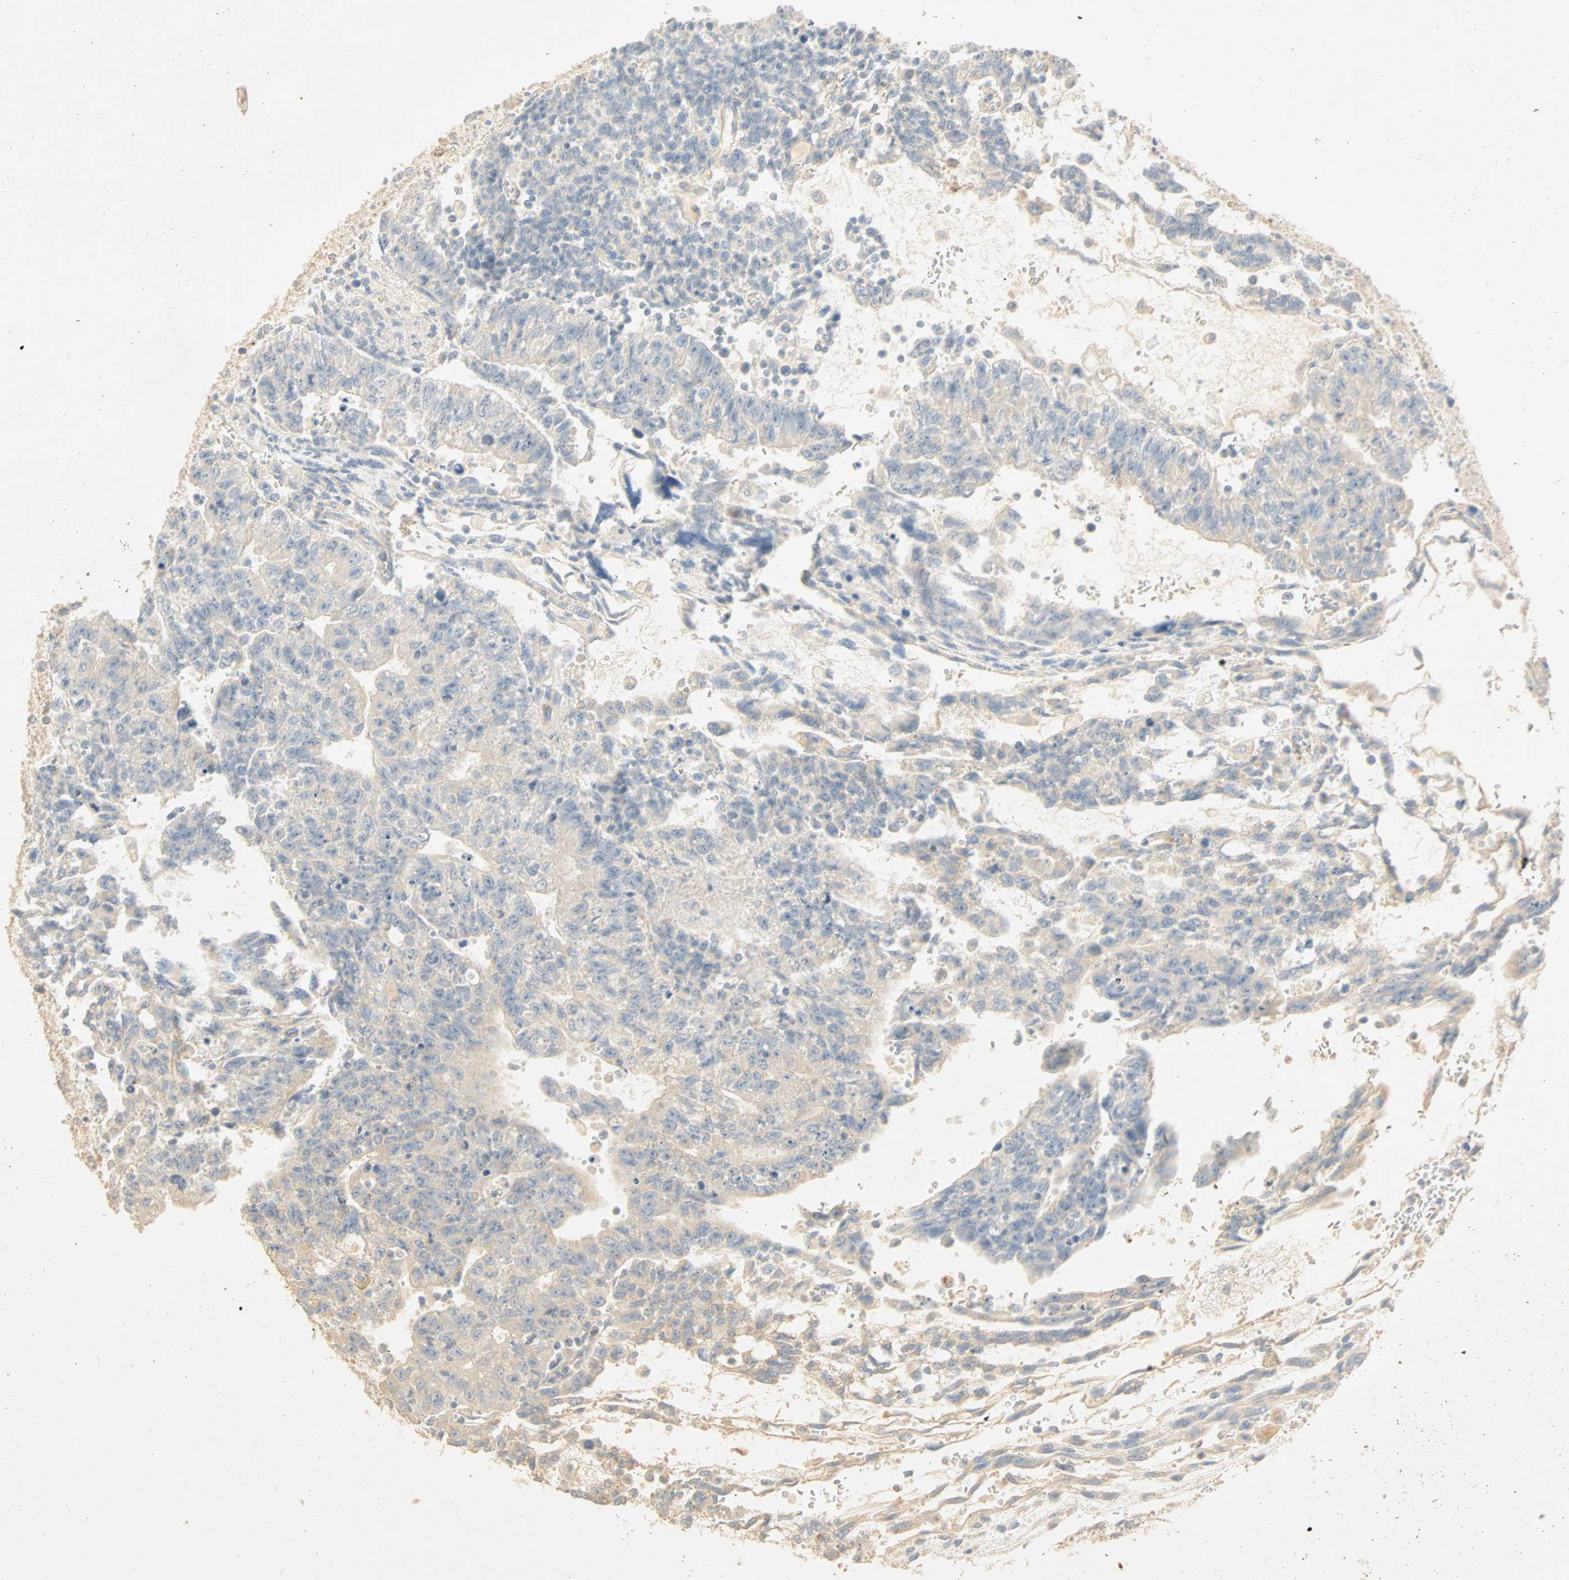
{"staining": {"intensity": "negative", "quantity": "none", "location": "none"}, "tissue": "testis cancer", "cell_type": "Tumor cells", "image_type": "cancer", "snomed": [{"axis": "morphology", "description": "Seminoma, NOS"}, {"axis": "morphology", "description": "Carcinoma, Embryonal, NOS"}, {"axis": "topography", "description": "Testis"}], "caption": "Testis seminoma stained for a protein using immunohistochemistry reveals no staining tumor cells.", "gene": "SELENBP1", "patient": {"sex": "male", "age": 52}}